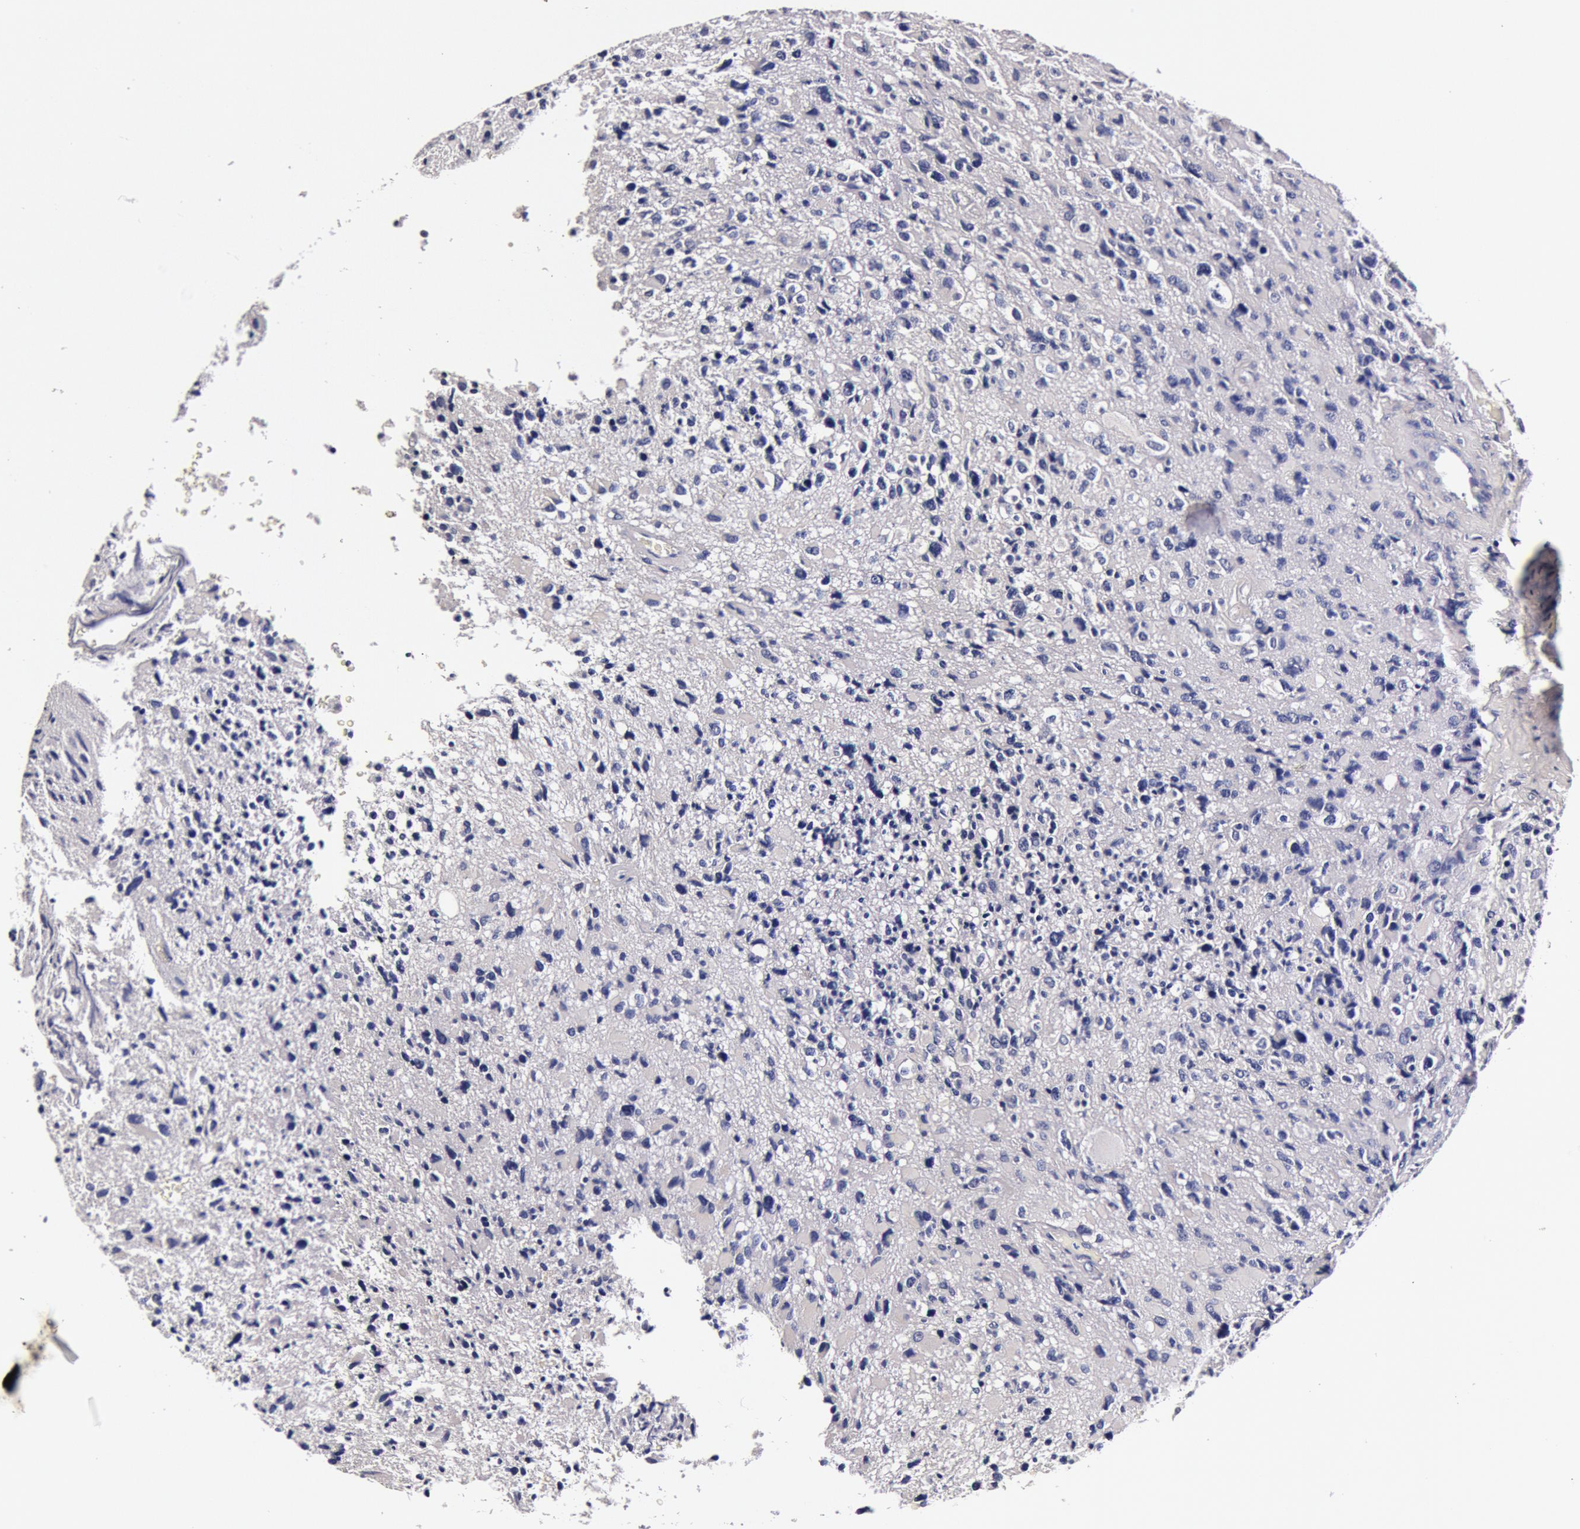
{"staining": {"intensity": "negative", "quantity": "none", "location": "none"}, "tissue": "glioma", "cell_type": "Tumor cells", "image_type": "cancer", "snomed": [{"axis": "morphology", "description": "Glioma, malignant, High grade"}, {"axis": "topography", "description": "Brain"}], "caption": "Micrograph shows no significant protein positivity in tumor cells of high-grade glioma (malignant).", "gene": "CCDC22", "patient": {"sex": "male", "age": 69}}